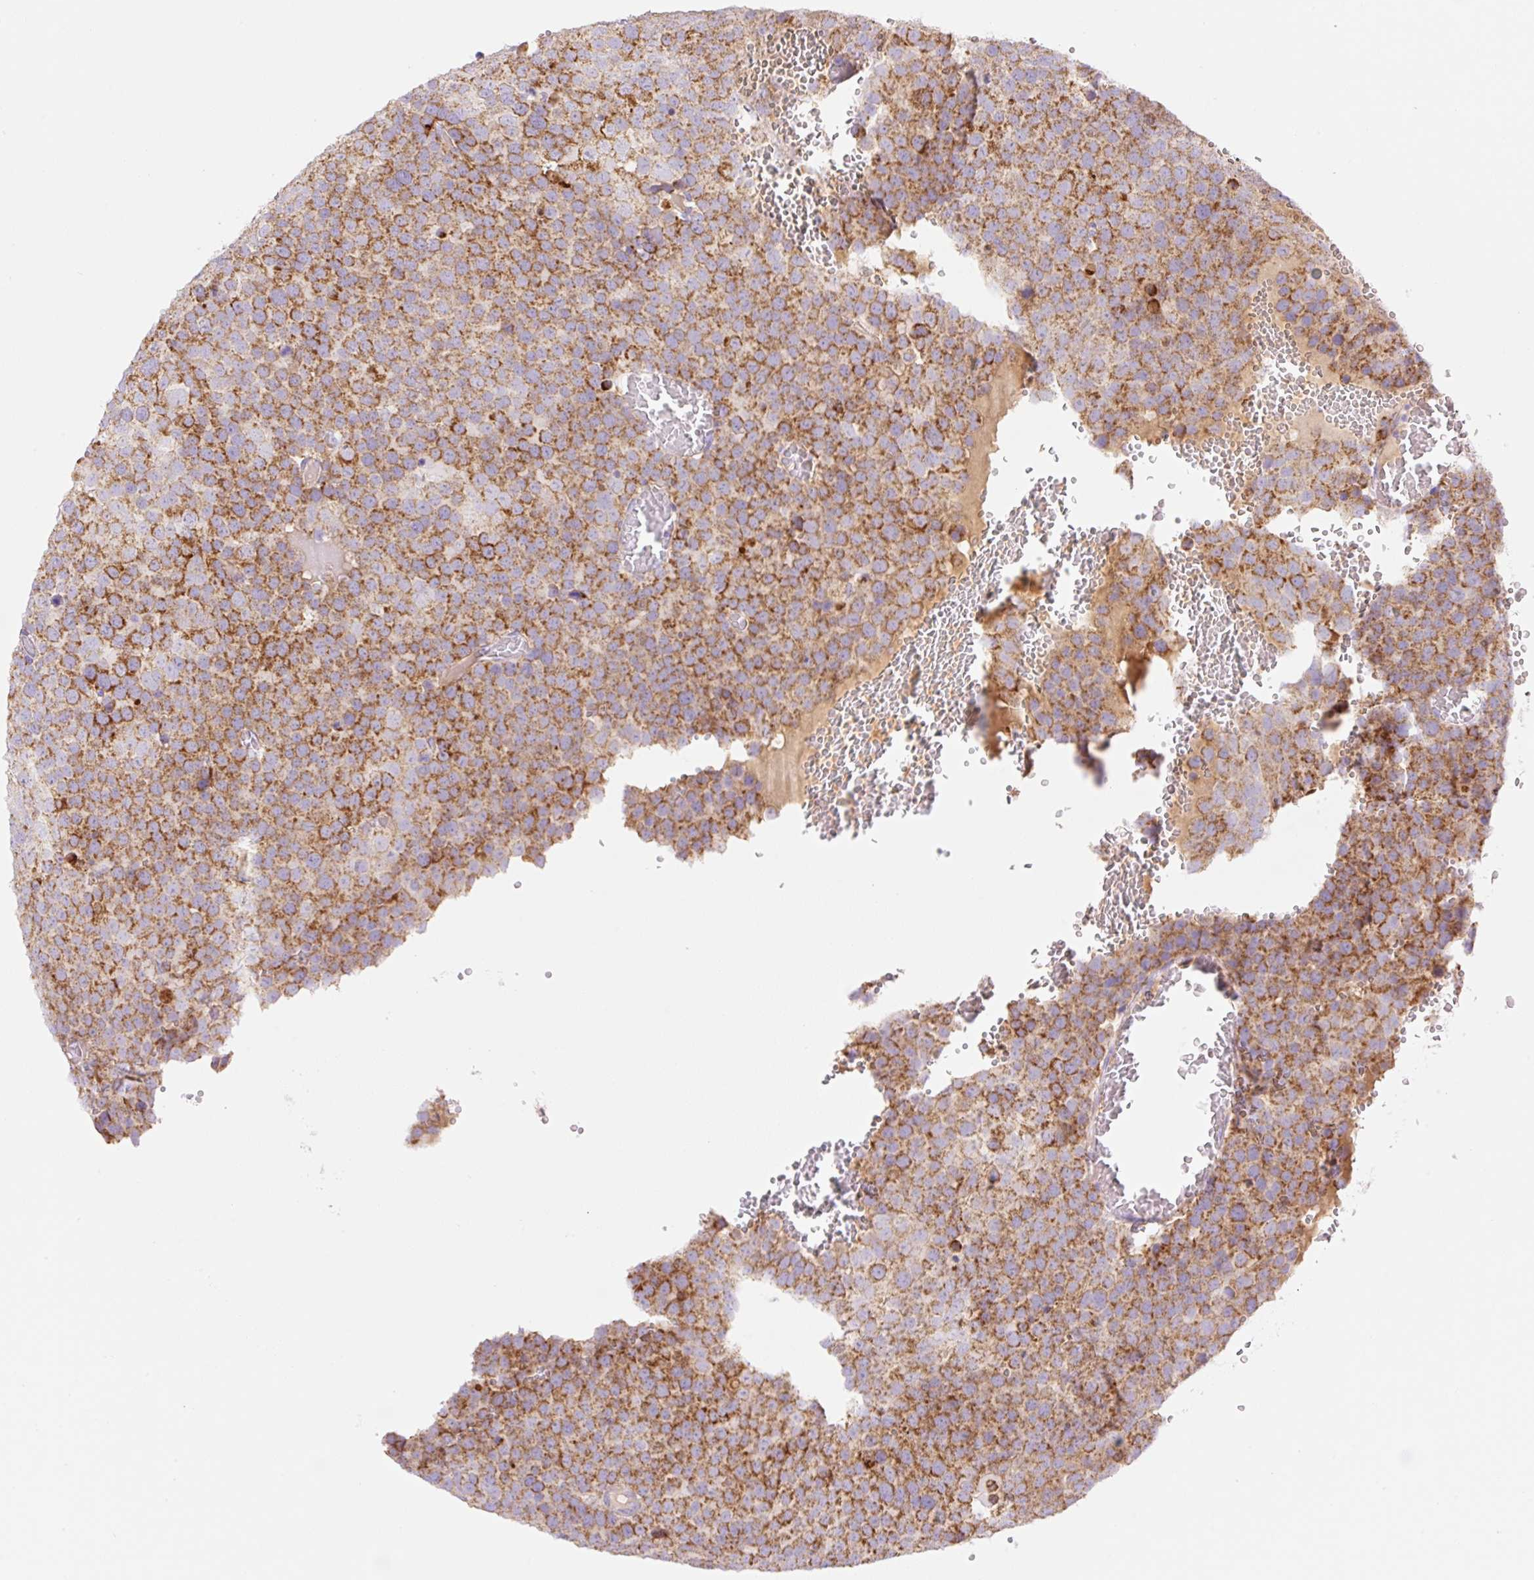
{"staining": {"intensity": "strong", "quantity": ">75%", "location": "cytoplasmic/membranous"}, "tissue": "testis cancer", "cell_type": "Tumor cells", "image_type": "cancer", "snomed": [{"axis": "morphology", "description": "Seminoma, NOS"}, {"axis": "topography", "description": "Testis"}], "caption": "A brown stain labels strong cytoplasmic/membranous expression of a protein in testis cancer (seminoma) tumor cells. Using DAB (3,3'-diaminobenzidine) (brown) and hematoxylin (blue) stains, captured at high magnification using brightfield microscopy.", "gene": "ETNK2", "patient": {"sex": "male", "age": 71}}